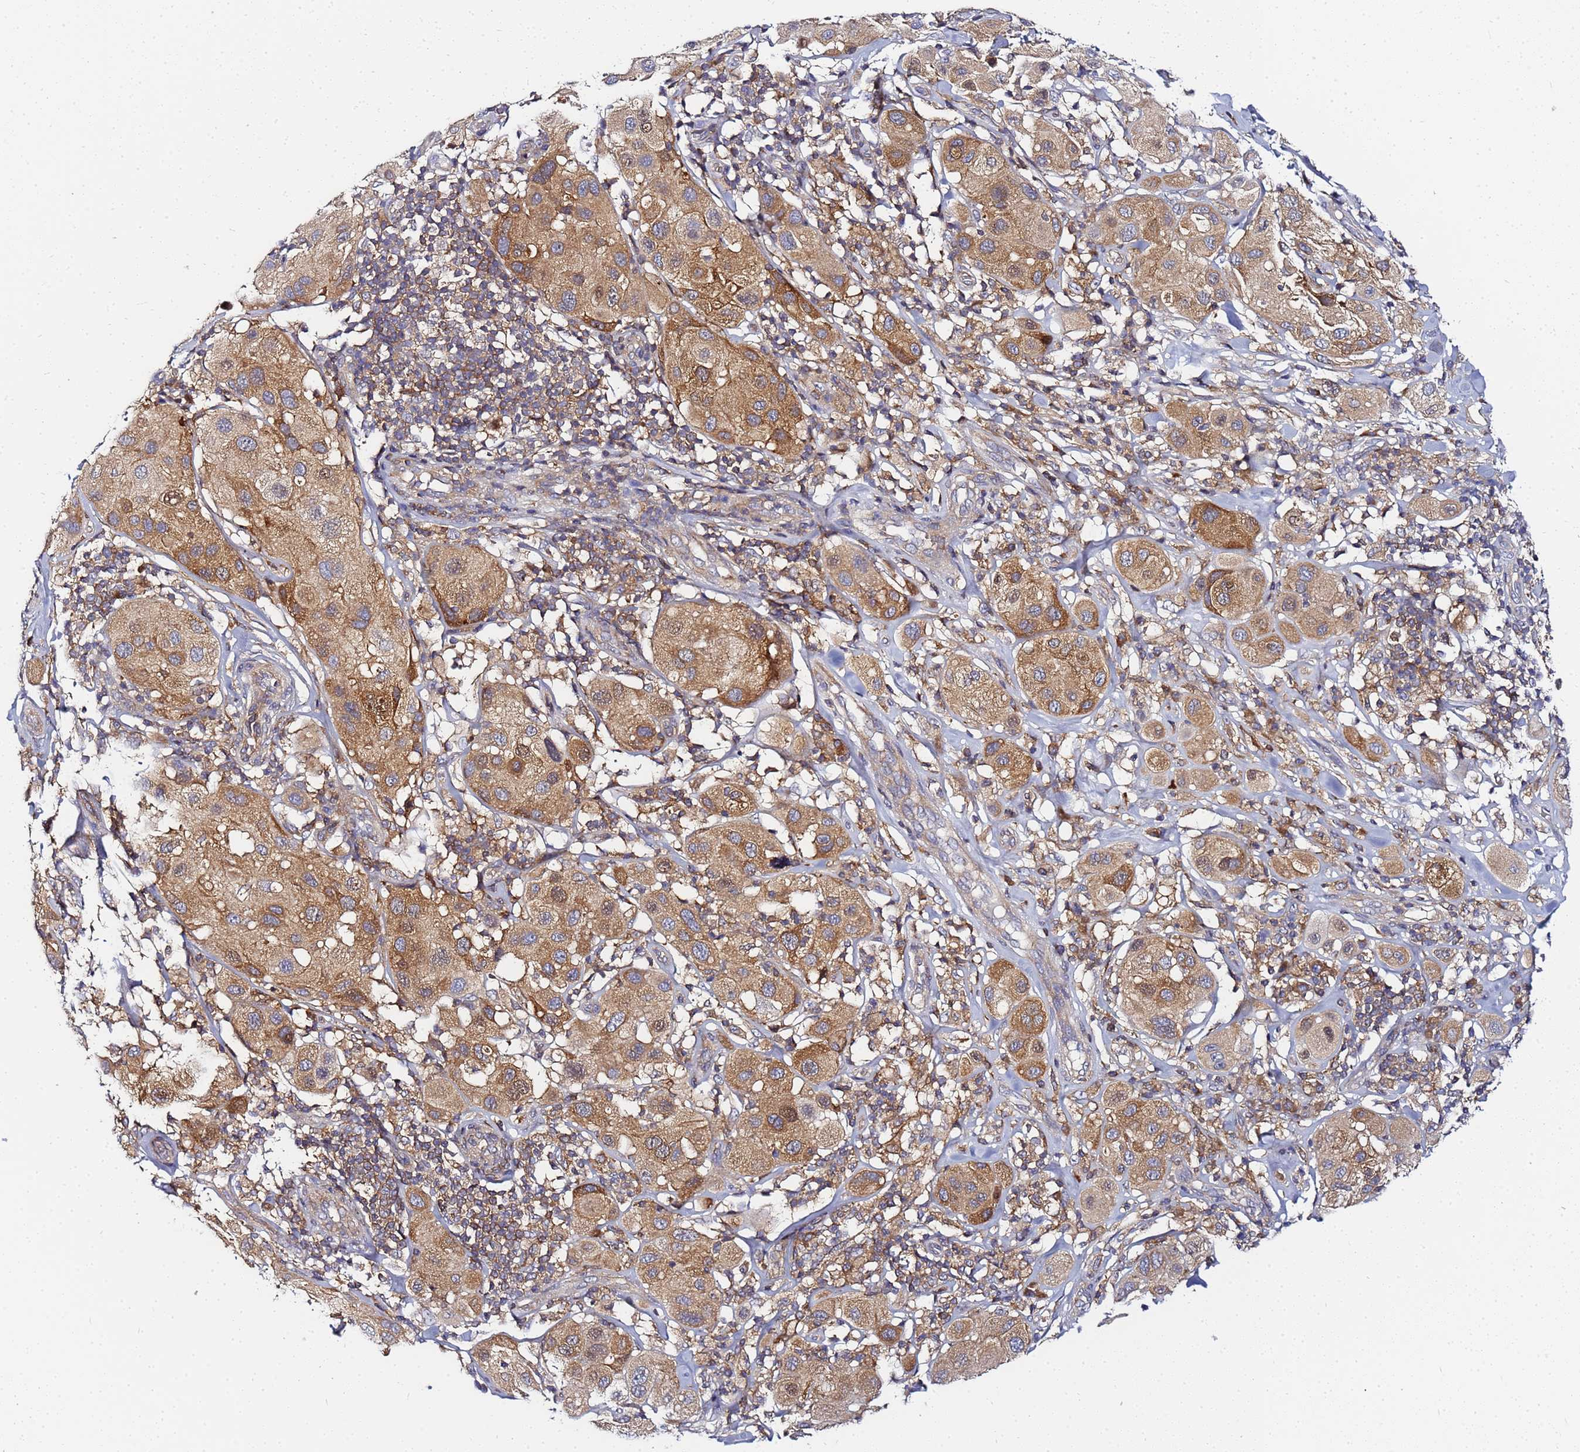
{"staining": {"intensity": "moderate", "quantity": ">75%", "location": "cytoplasmic/membranous"}, "tissue": "melanoma", "cell_type": "Tumor cells", "image_type": "cancer", "snomed": [{"axis": "morphology", "description": "Malignant melanoma, Metastatic site"}, {"axis": "topography", "description": "Skin"}], "caption": "Human malignant melanoma (metastatic site) stained for a protein (brown) exhibits moderate cytoplasmic/membranous positive staining in about >75% of tumor cells.", "gene": "CHM", "patient": {"sex": "male", "age": 41}}